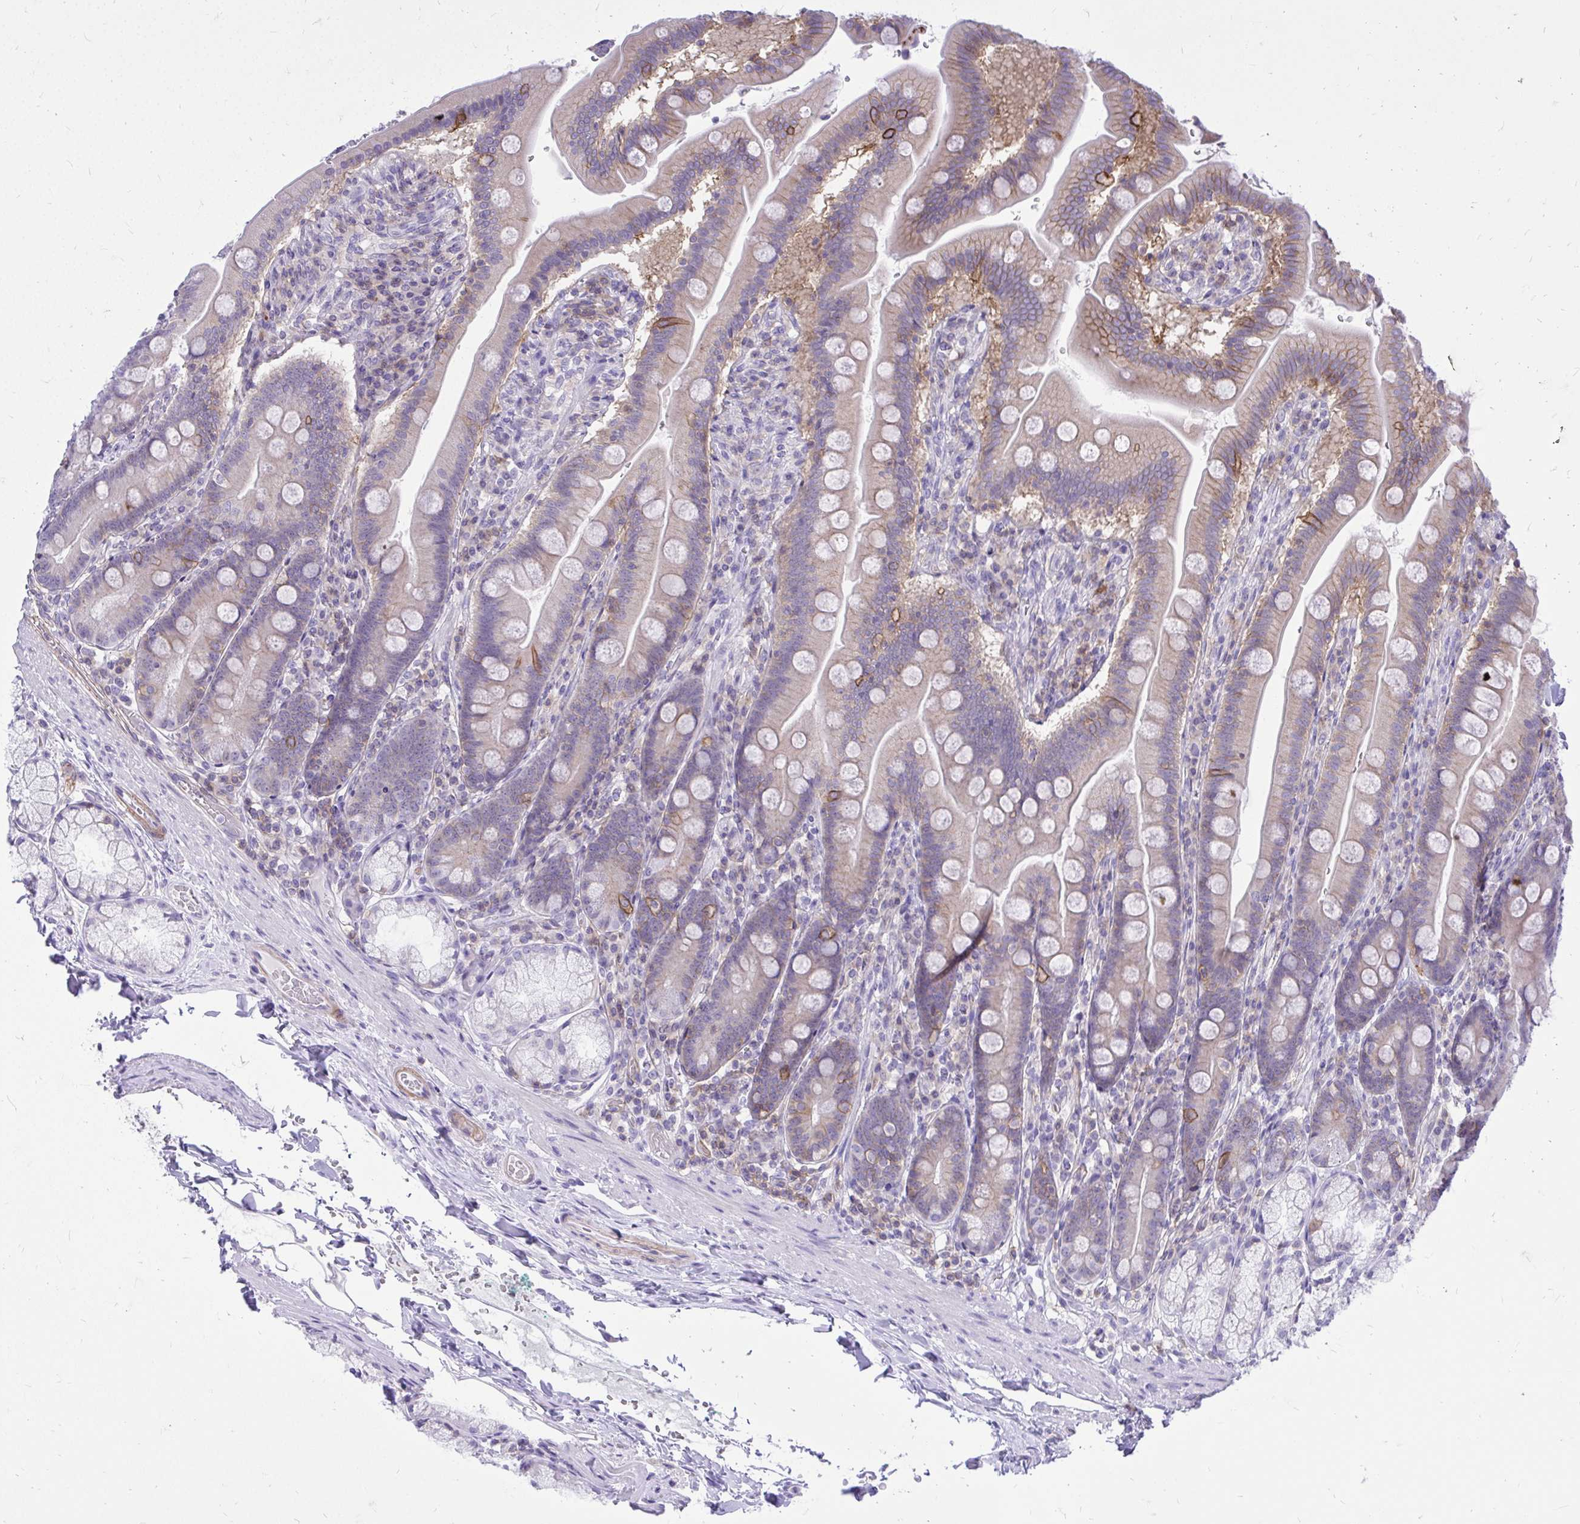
{"staining": {"intensity": "weak", "quantity": "25%-75%", "location": "cytoplasmic/membranous"}, "tissue": "duodenum", "cell_type": "Glandular cells", "image_type": "normal", "snomed": [{"axis": "morphology", "description": "Normal tissue, NOS"}, {"axis": "topography", "description": "Duodenum"}], "caption": "Duodenum stained with DAB (3,3'-diaminobenzidine) immunohistochemistry reveals low levels of weak cytoplasmic/membranous expression in approximately 25%-75% of glandular cells.", "gene": "GPRIN3", "patient": {"sex": "female", "age": 67}}